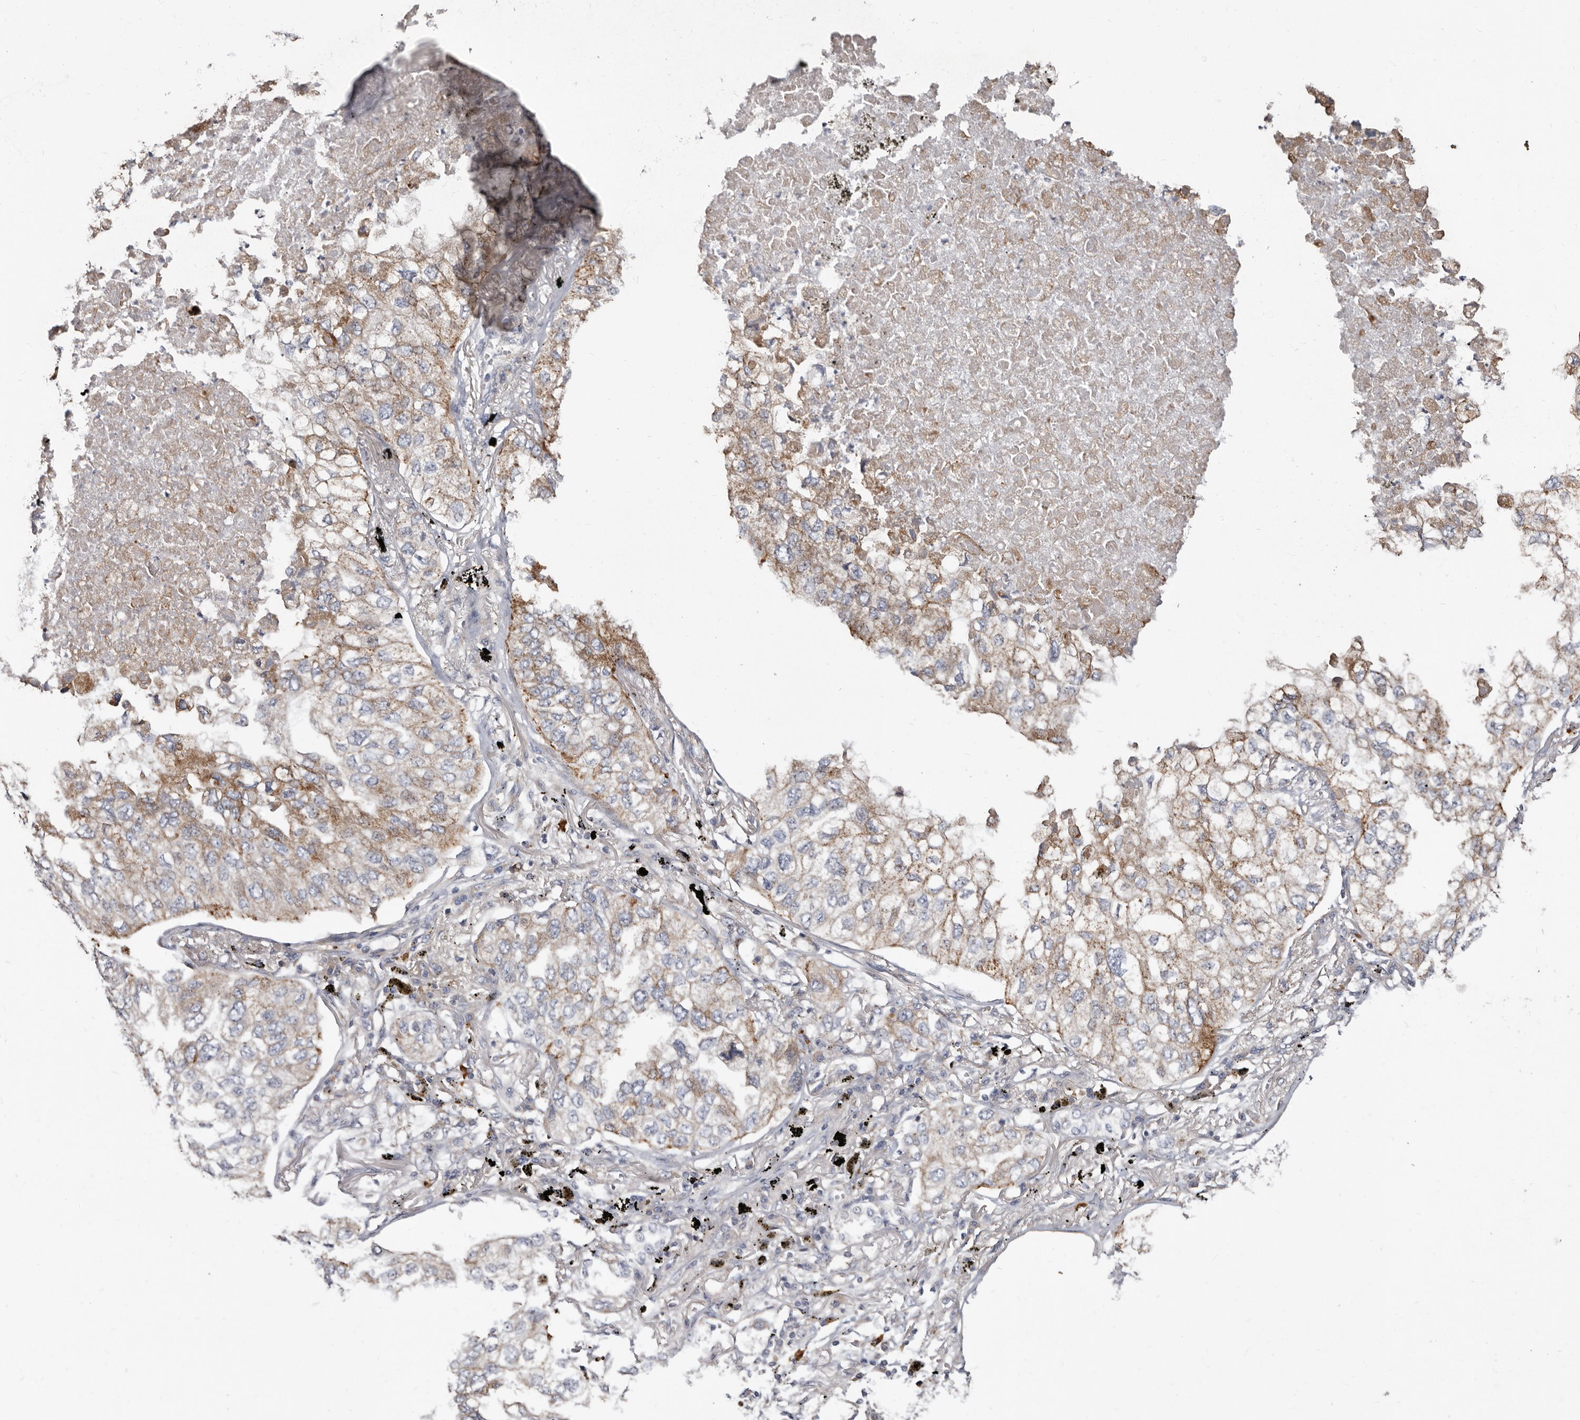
{"staining": {"intensity": "moderate", "quantity": "25%-75%", "location": "cytoplasmic/membranous"}, "tissue": "lung cancer", "cell_type": "Tumor cells", "image_type": "cancer", "snomed": [{"axis": "morphology", "description": "Adenocarcinoma, NOS"}, {"axis": "topography", "description": "Lung"}], "caption": "This micrograph shows lung cancer (adenocarcinoma) stained with IHC to label a protein in brown. The cytoplasmic/membranous of tumor cells show moderate positivity for the protein. Nuclei are counter-stained blue.", "gene": "ASIC5", "patient": {"sex": "male", "age": 65}}